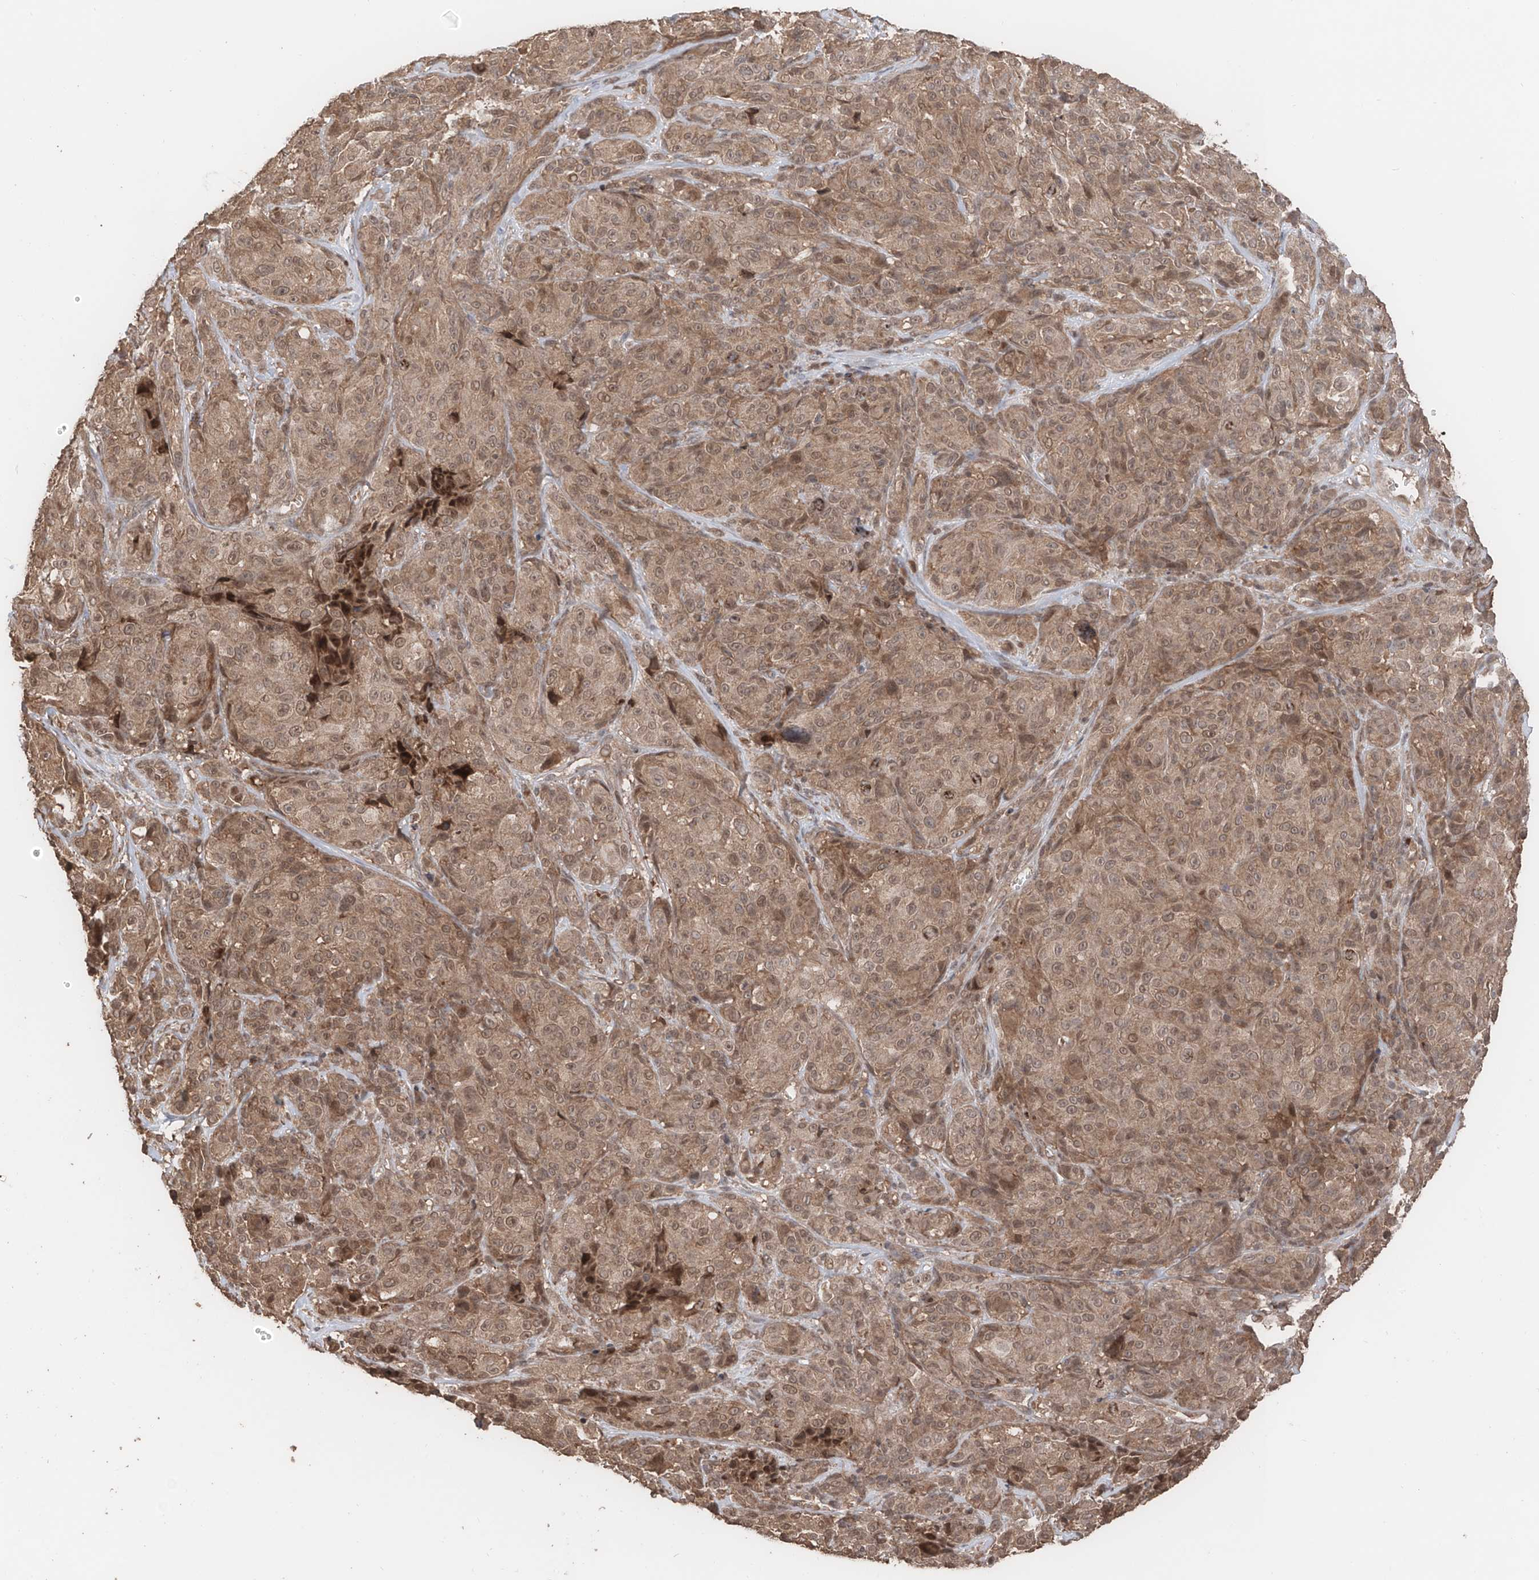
{"staining": {"intensity": "weak", "quantity": ">75%", "location": "cytoplasmic/membranous,nuclear"}, "tissue": "melanoma", "cell_type": "Tumor cells", "image_type": "cancer", "snomed": [{"axis": "morphology", "description": "Malignant melanoma, NOS"}, {"axis": "topography", "description": "Skin"}], "caption": "There is low levels of weak cytoplasmic/membranous and nuclear positivity in tumor cells of malignant melanoma, as demonstrated by immunohistochemical staining (brown color).", "gene": "FAM135A", "patient": {"sex": "male", "age": 73}}